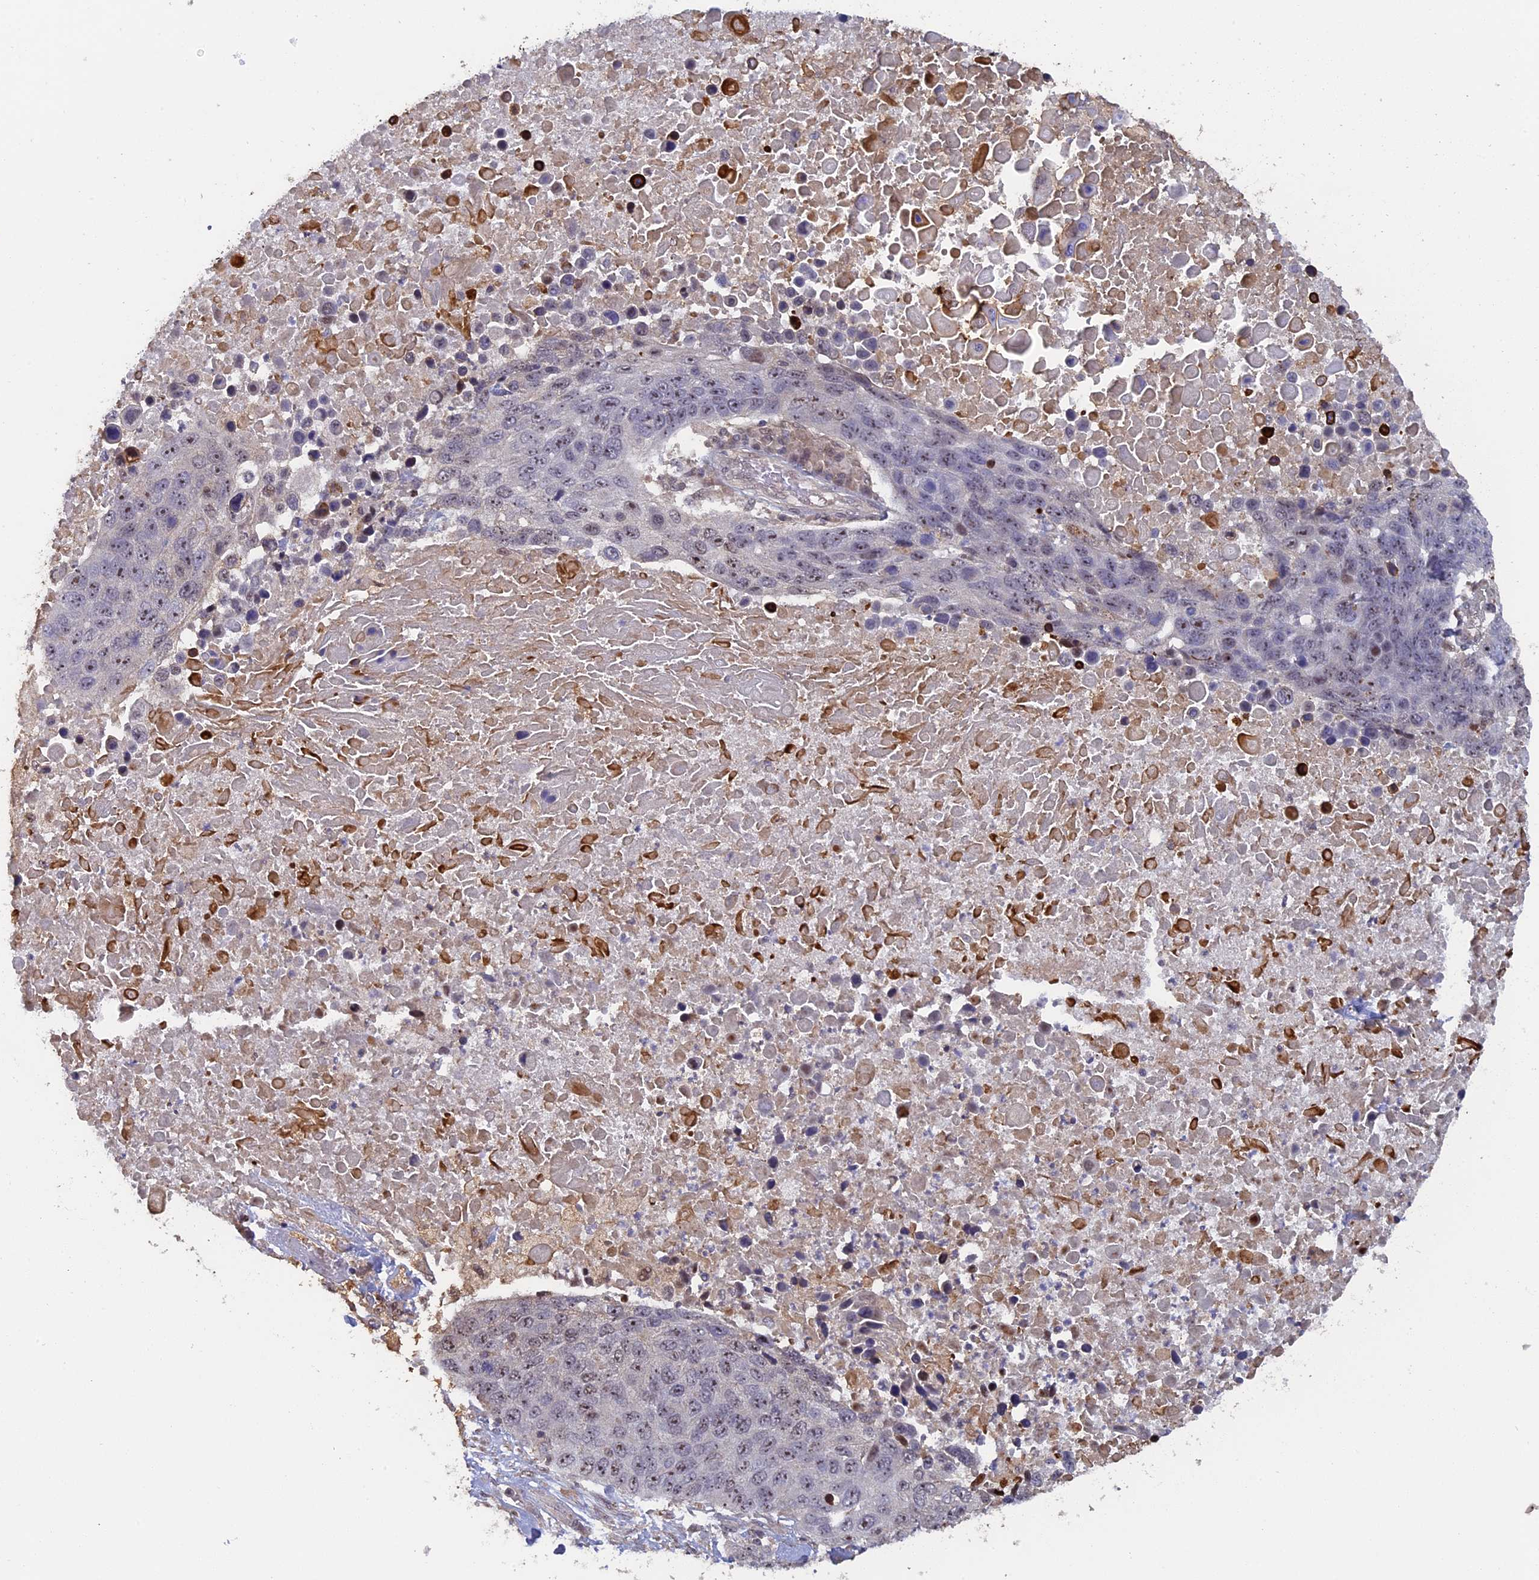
{"staining": {"intensity": "weak", "quantity": "25%-75%", "location": "nuclear"}, "tissue": "lung cancer", "cell_type": "Tumor cells", "image_type": "cancer", "snomed": [{"axis": "morphology", "description": "Normal tissue, NOS"}, {"axis": "morphology", "description": "Squamous cell carcinoma, NOS"}, {"axis": "topography", "description": "Lymph node"}, {"axis": "topography", "description": "Lung"}], "caption": "A brown stain highlights weak nuclear positivity of a protein in lung cancer tumor cells.", "gene": "FAM98C", "patient": {"sex": "male", "age": 66}}